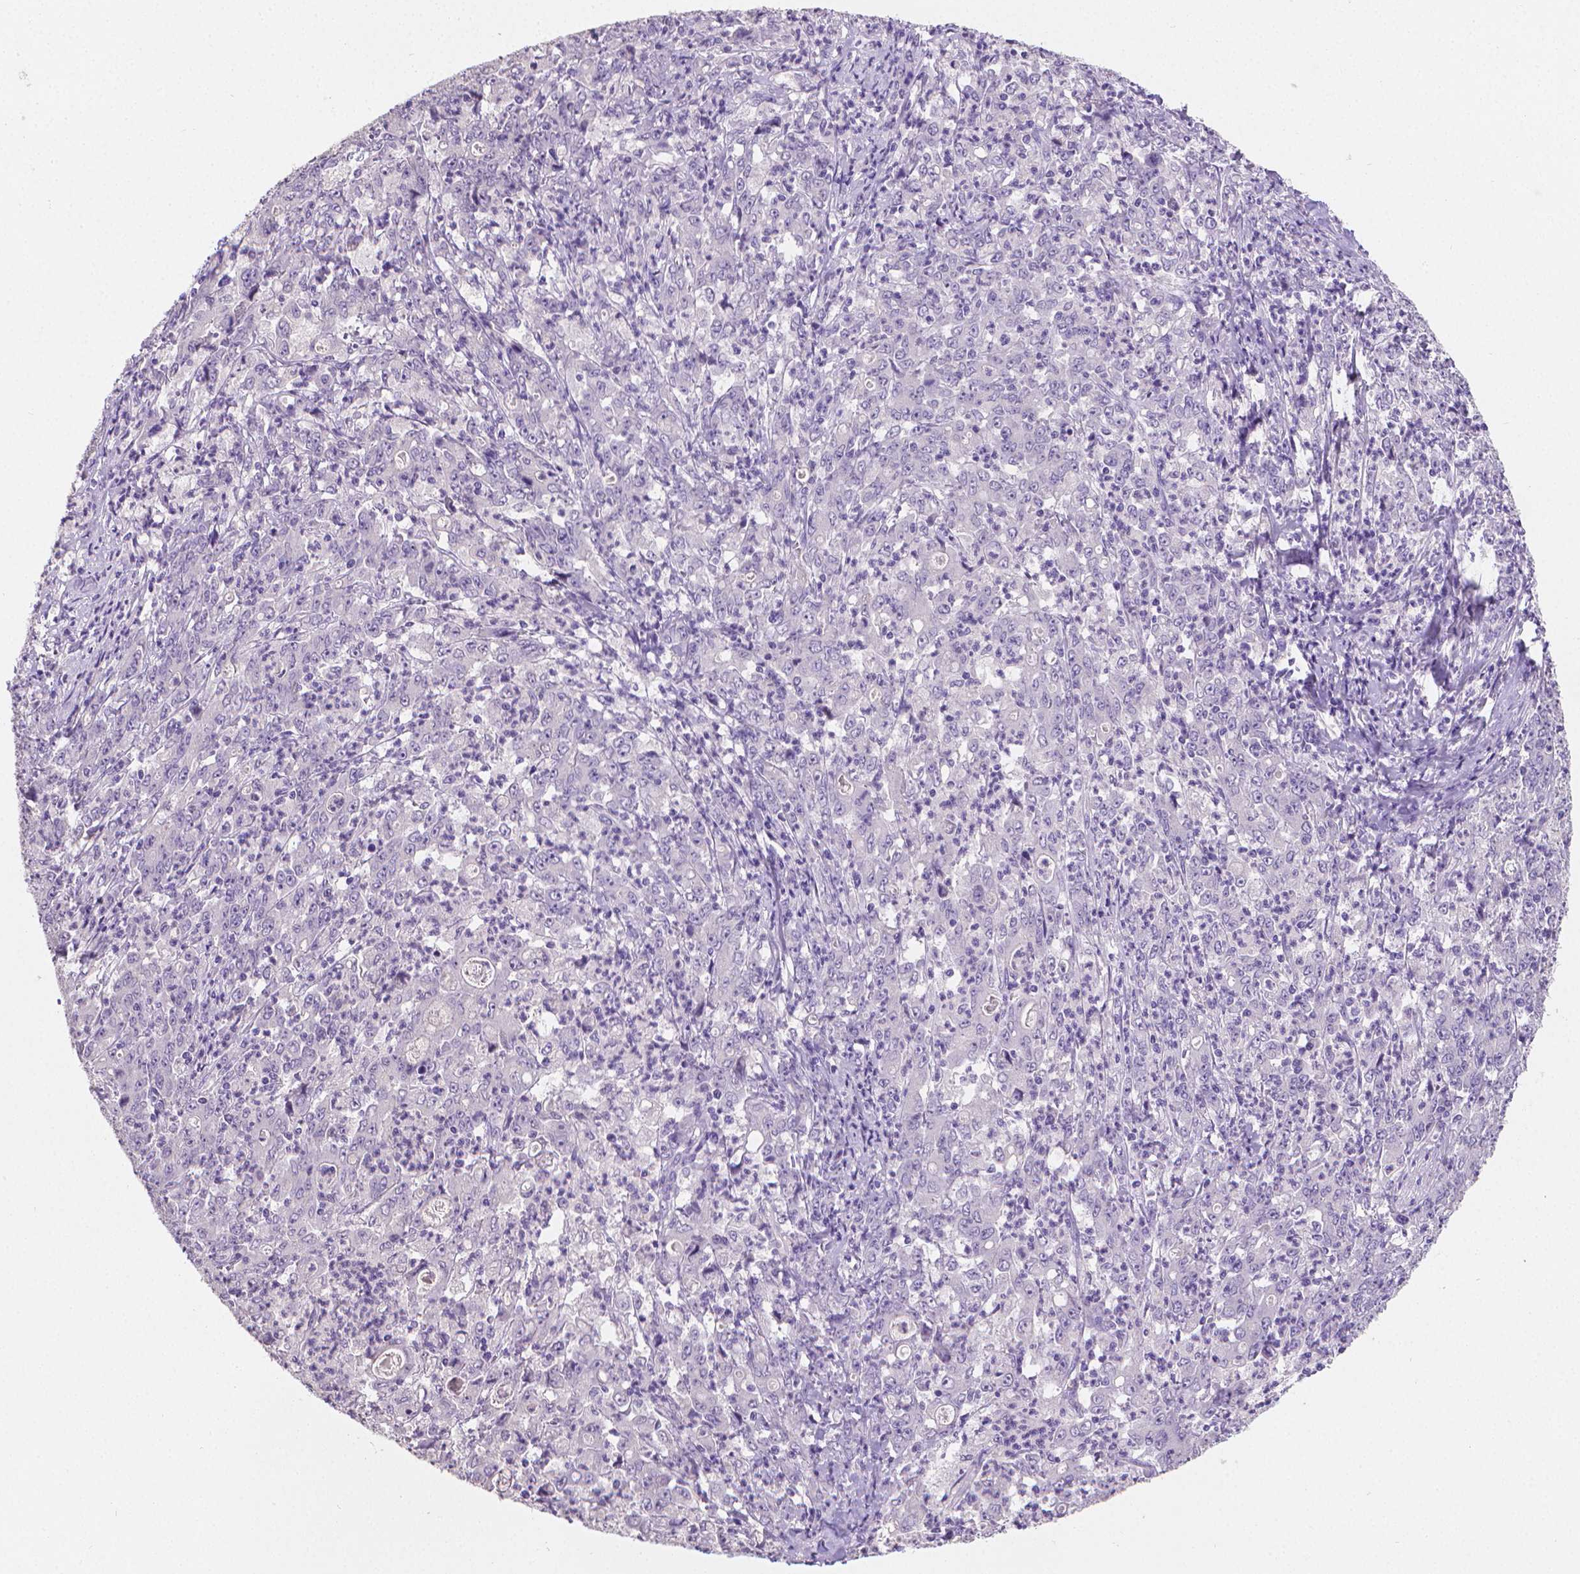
{"staining": {"intensity": "negative", "quantity": "none", "location": "none"}, "tissue": "stomach cancer", "cell_type": "Tumor cells", "image_type": "cancer", "snomed": [{"axis": "morphology", "description": "Adenocarcinoma, NOS"}, {"axis": "topography", "description": "Stomach, lower"}], "caption": "Immunohistochemical staining of stomach cancer exhibits no significant staining in tumor cells.", "gene": "TNNI2", "patient": {"sex": "female", "age": 71}}